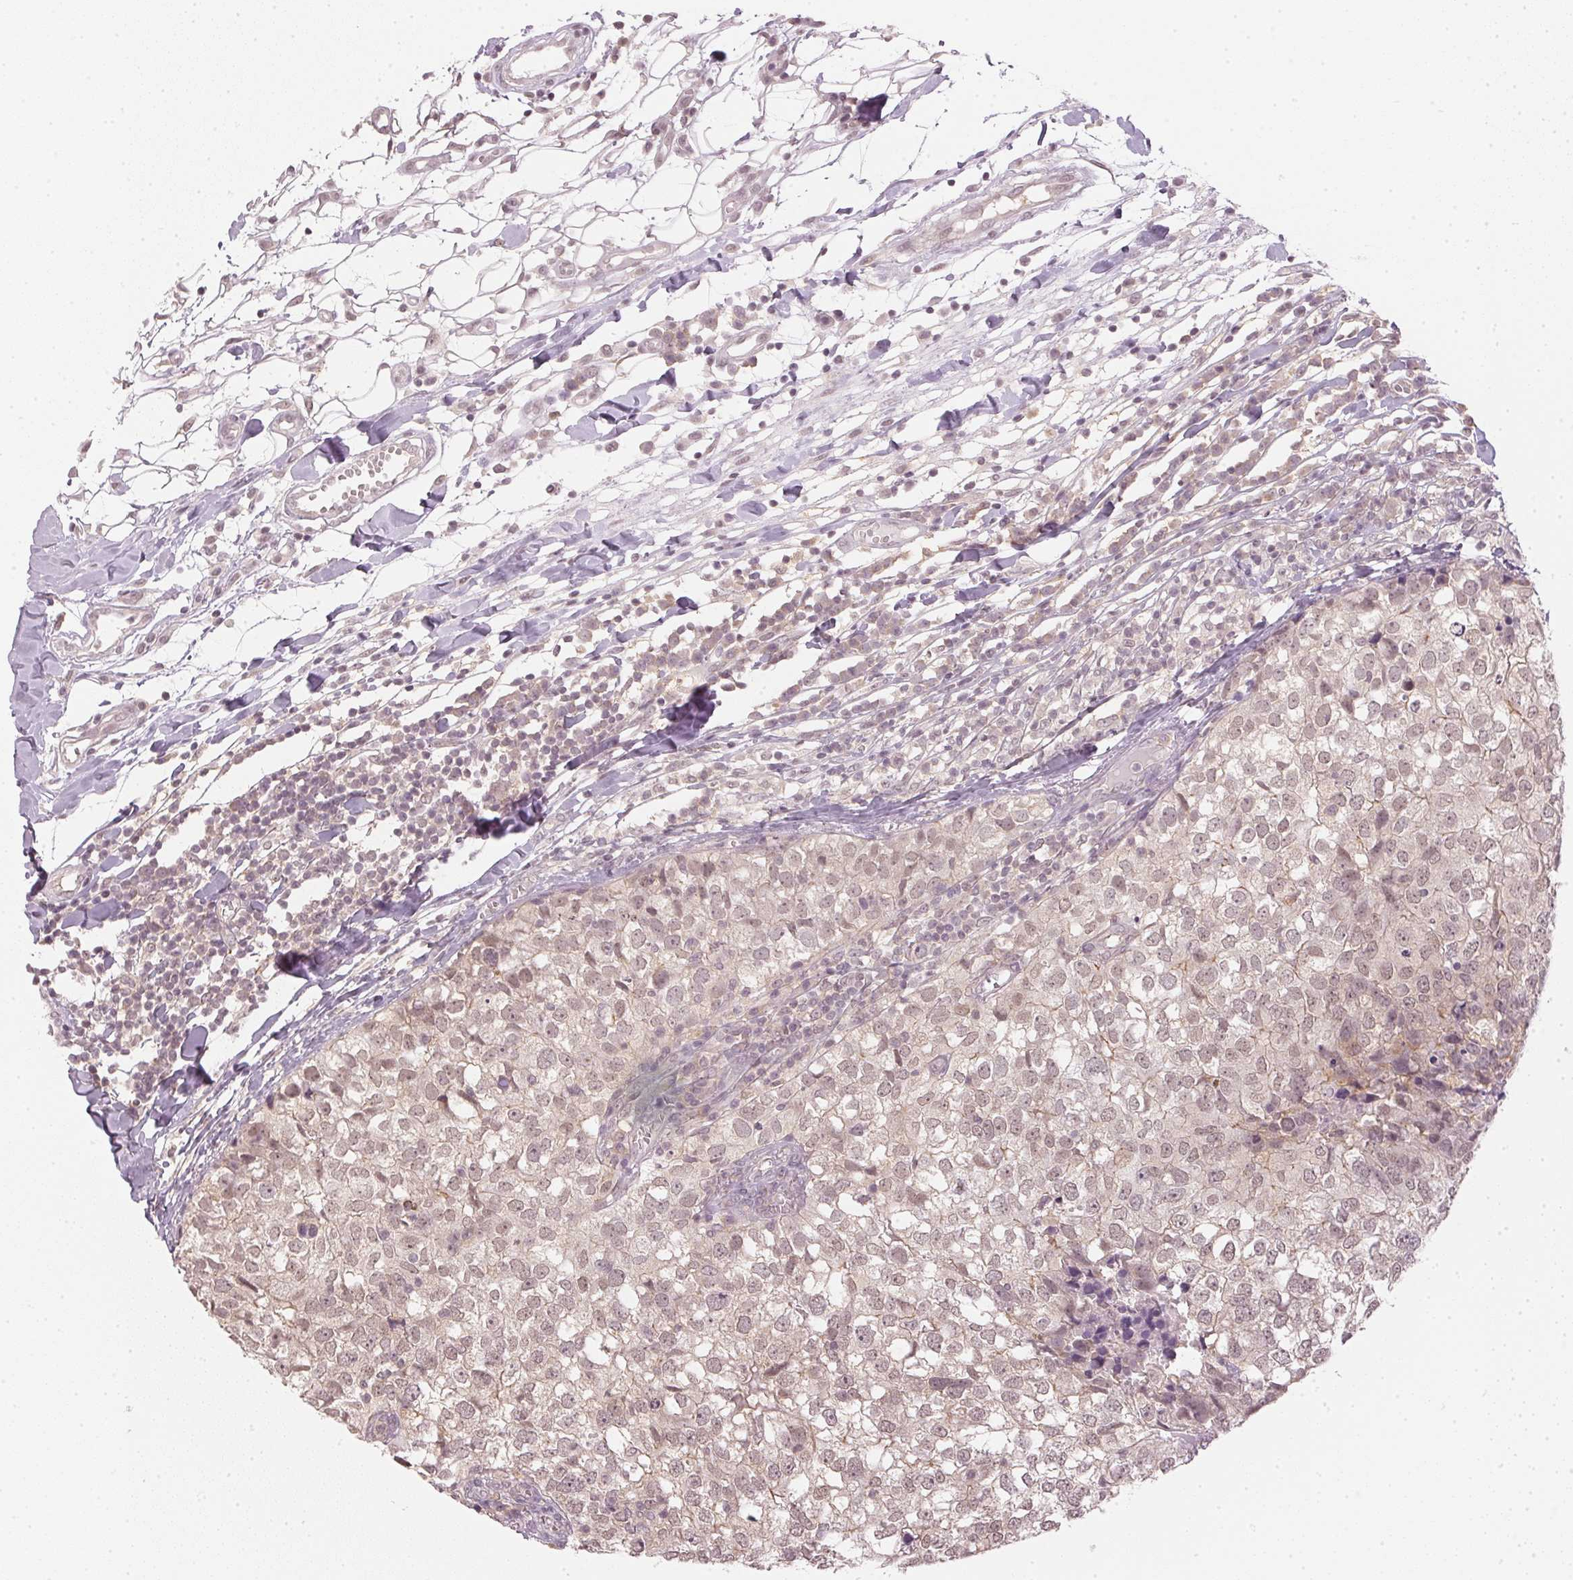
{"staining": {"intensity": "weak", "quantity": ">75%", "location": "nuclear"}, "tissue": "breast cancer", "cell_type": "Tumor cells", "image_type": "cancer", "snomed": [{"axis": "morphology", "description": "Duct carcinoma"}, {"axis": "topography", "description": "Breast"}], "caption": "Invasive ductal carcinoma (breast) stained with a brown dye reveals weak nuclear positive staining in about >75% of tumor cells.", "gene": "KPRP", "patient": {"sex": "female", "age": 30}}